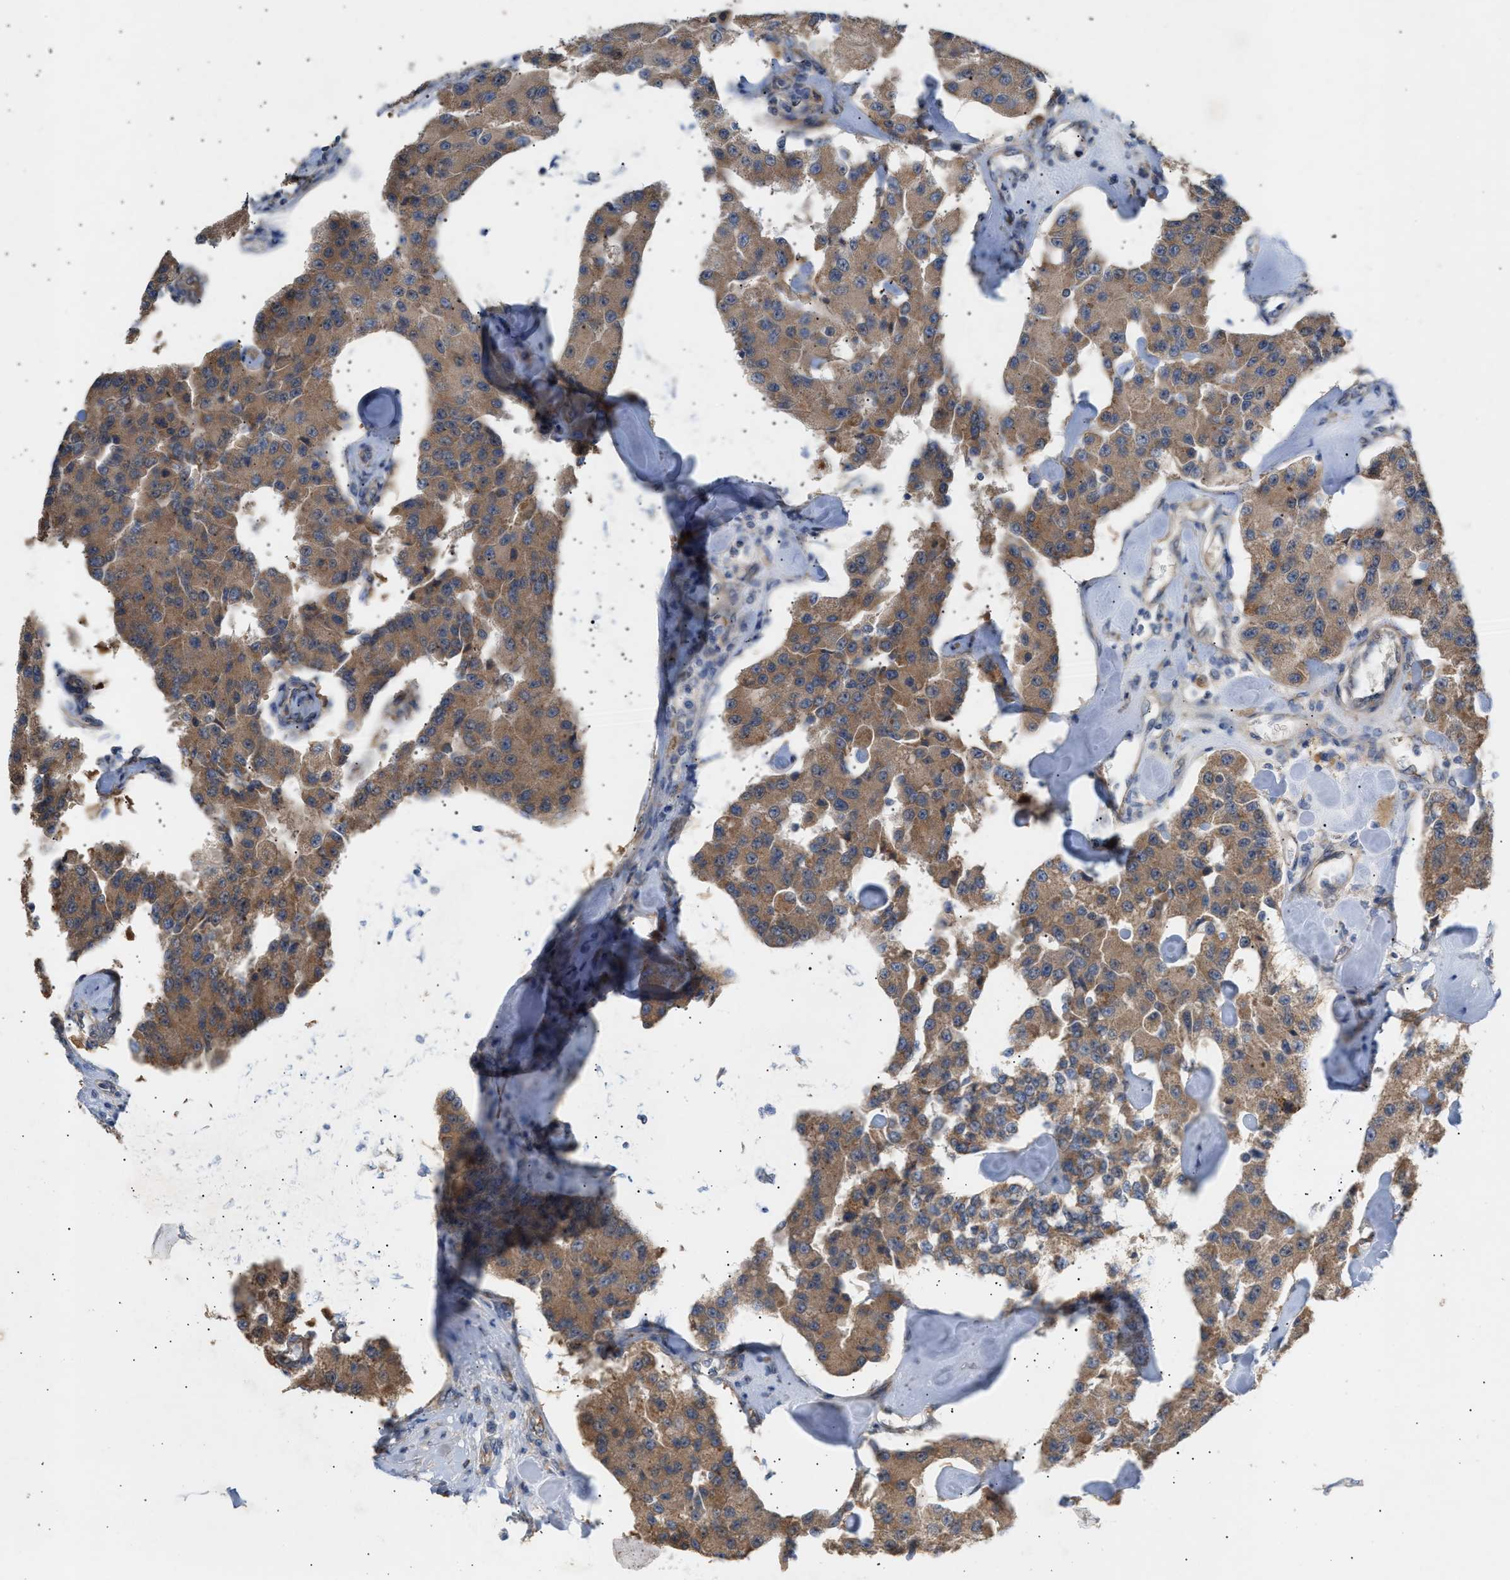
{"staining": {"intensity": "moderate", "quantity": ">75%", "location": "cytoplasmic/membranous"}, "tissue": "carcinoid", "cell_type": "Tumor cells", "image_type": "cancer", "snomed": [{"axis": "morphology", "description": "Carcinoid, malignant, NOS"}, {"axis": "topography", "description": "Pancreas"}], "caption": "Immunohistochemical staining of carcinoid (malignant) demonstrates medium levels of moderate cytoplasmic/membranous protein expression in about >75% of tumor cells. The staining is performed using DAB (3,3'-diaminobenzidine) brown chromogen to label protein expression. The nuclei are counter-stained blue using hematoxylin.", "gene": "OXSM", "patient": {"sex": "male", "age": 41}}